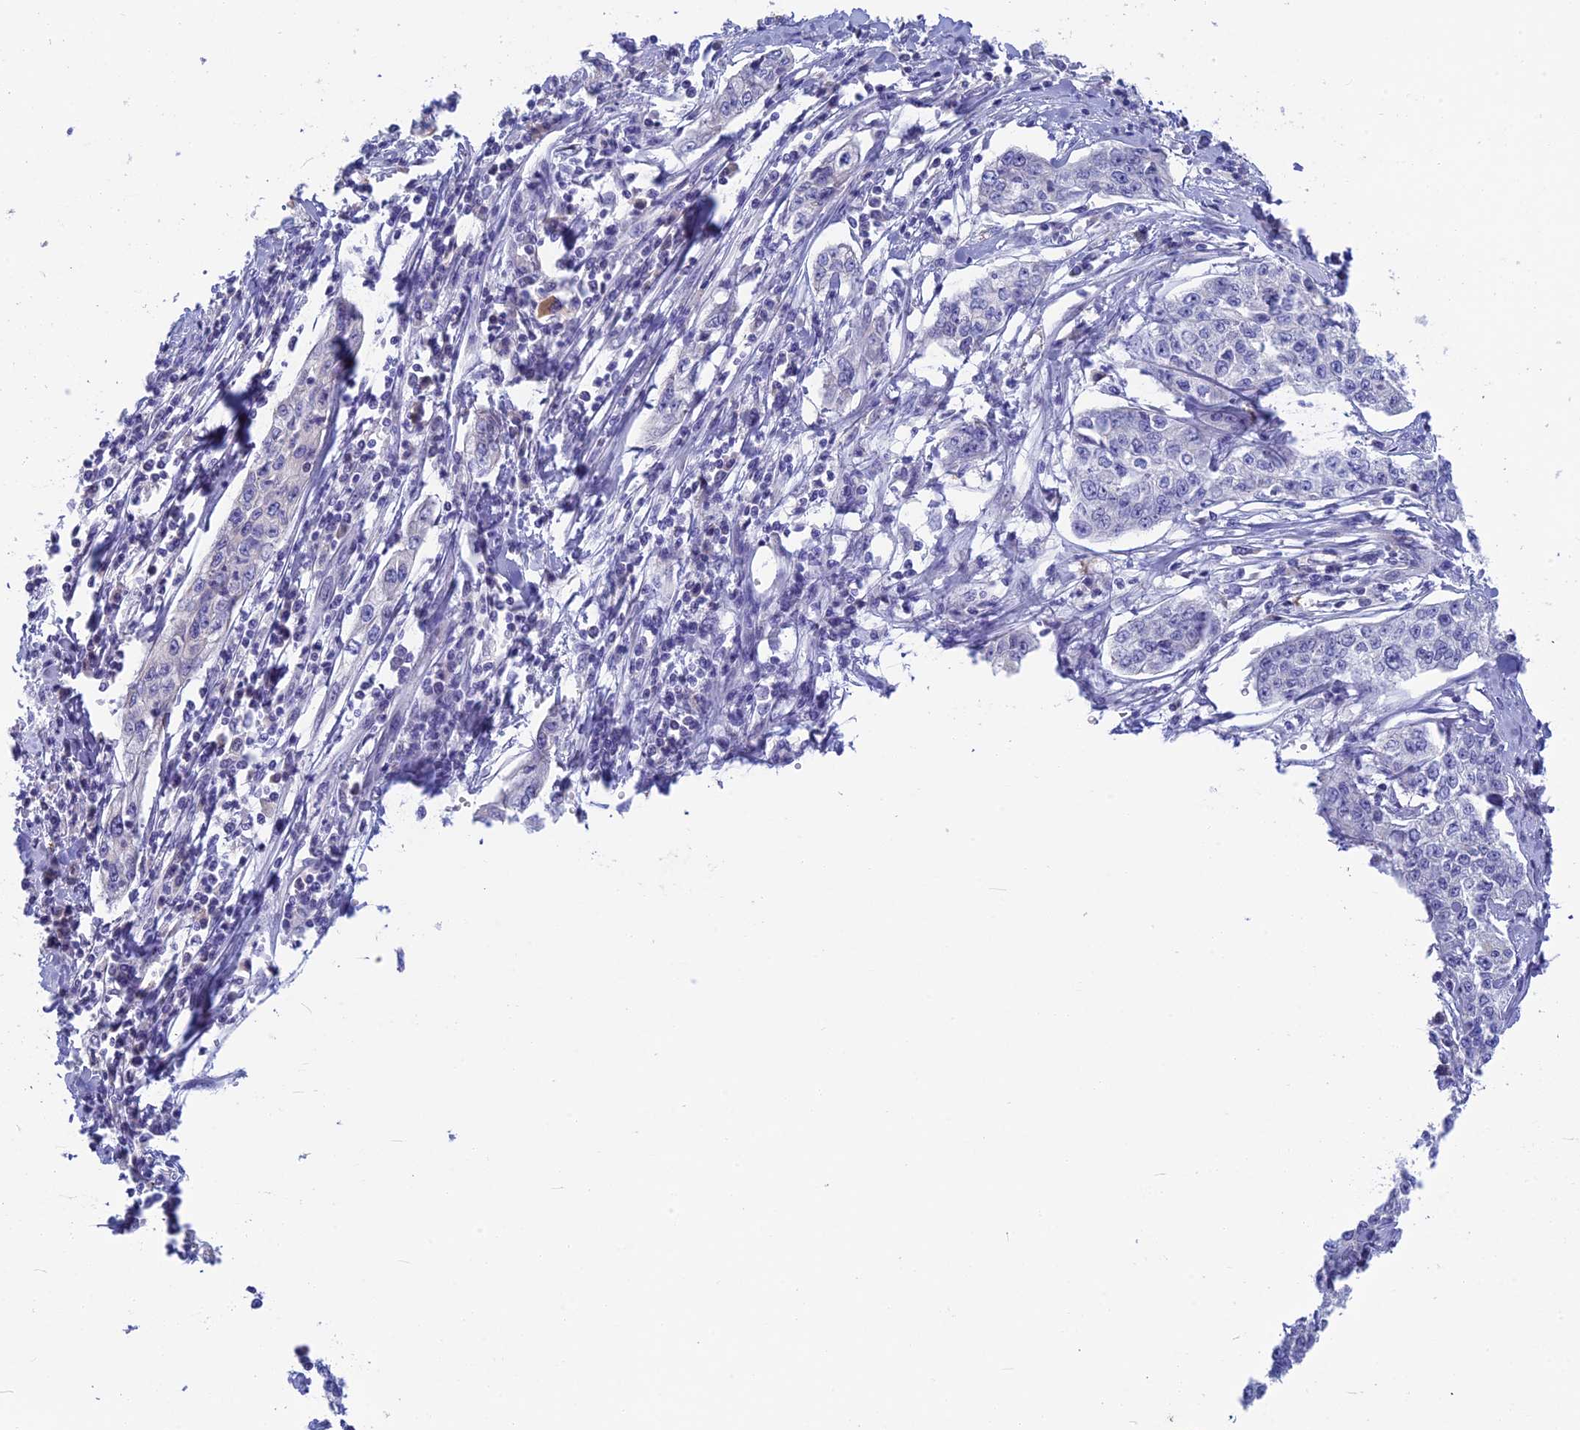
{"staining": {"intensity": "negative", "quantity": "none", "location": "none"}, "tissue": "cervical cancer", "cell_type": "Tumor cells", "image_type": "cancer", "snomed": [{"axis": "morphology", "description": "Squamous cell carcinoma, NOS"}, {"axis": "topography", "description": "Cervix"}], "caption": "Immunohistochemical staining of squamous cell carcinoma (cervical) exhibits no significant expression in tumor cells.", "gene": "SNAP91", "patient": {"sex": "female", "age": 35}}